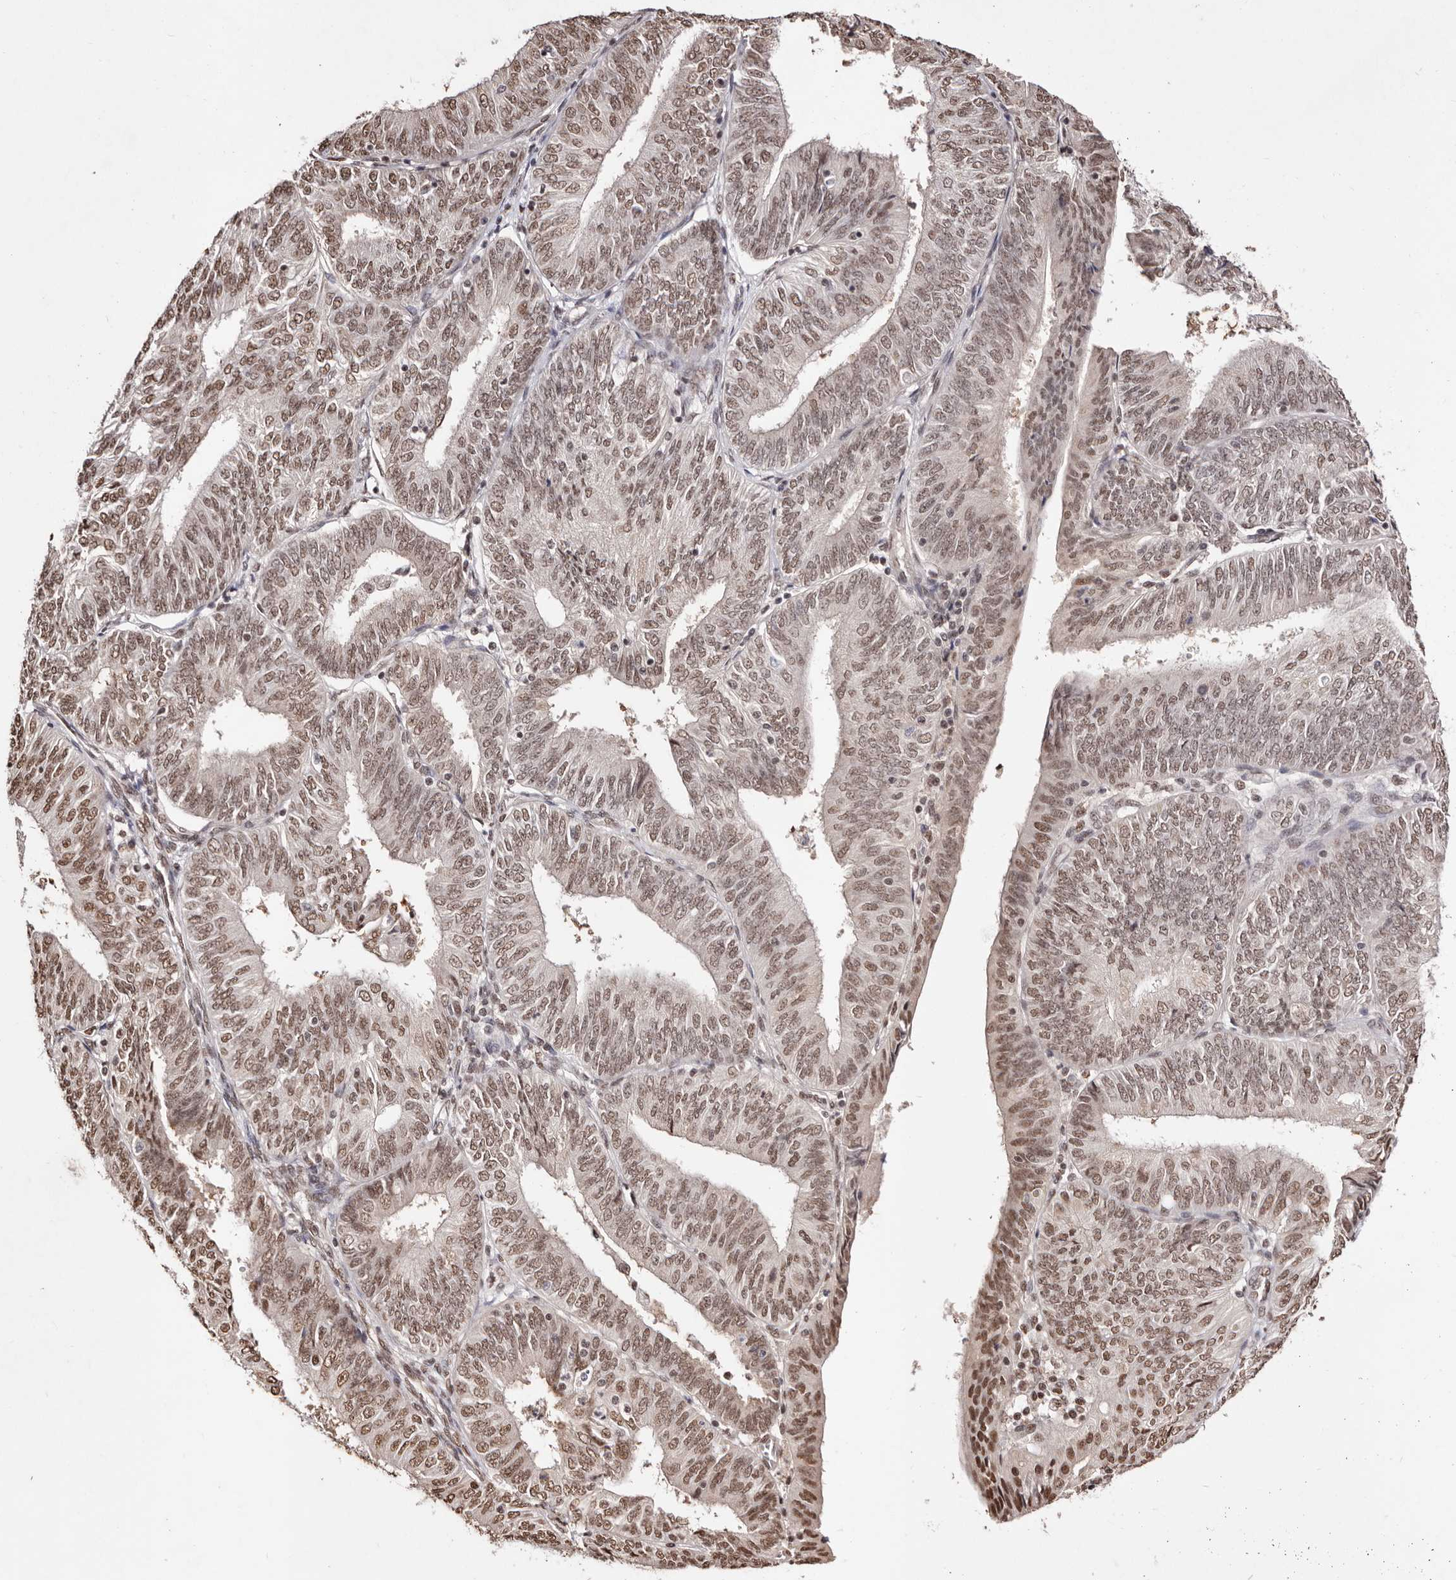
{"staining": {"intensity": "moderate", "quantity": "25%-75%", "location": "nuclear"}, "tissue": "endometrial cancer", "cell_type": "Tumor cells", "image_type": "cancer", "snomed": [{"axis": "morphology", "description": "Adenocarcinoma, NOS"}, {"axis": "topography", "description": "Endometrium"}], "caption": "Human endometrial cancer (adenocarcinoma) stained with a brown dye shows moderate nuclear positive expression in about 25%-75% of tumor cells.", "gene": "BICRAL", "patient": {"sex": "female", "age": 58}}